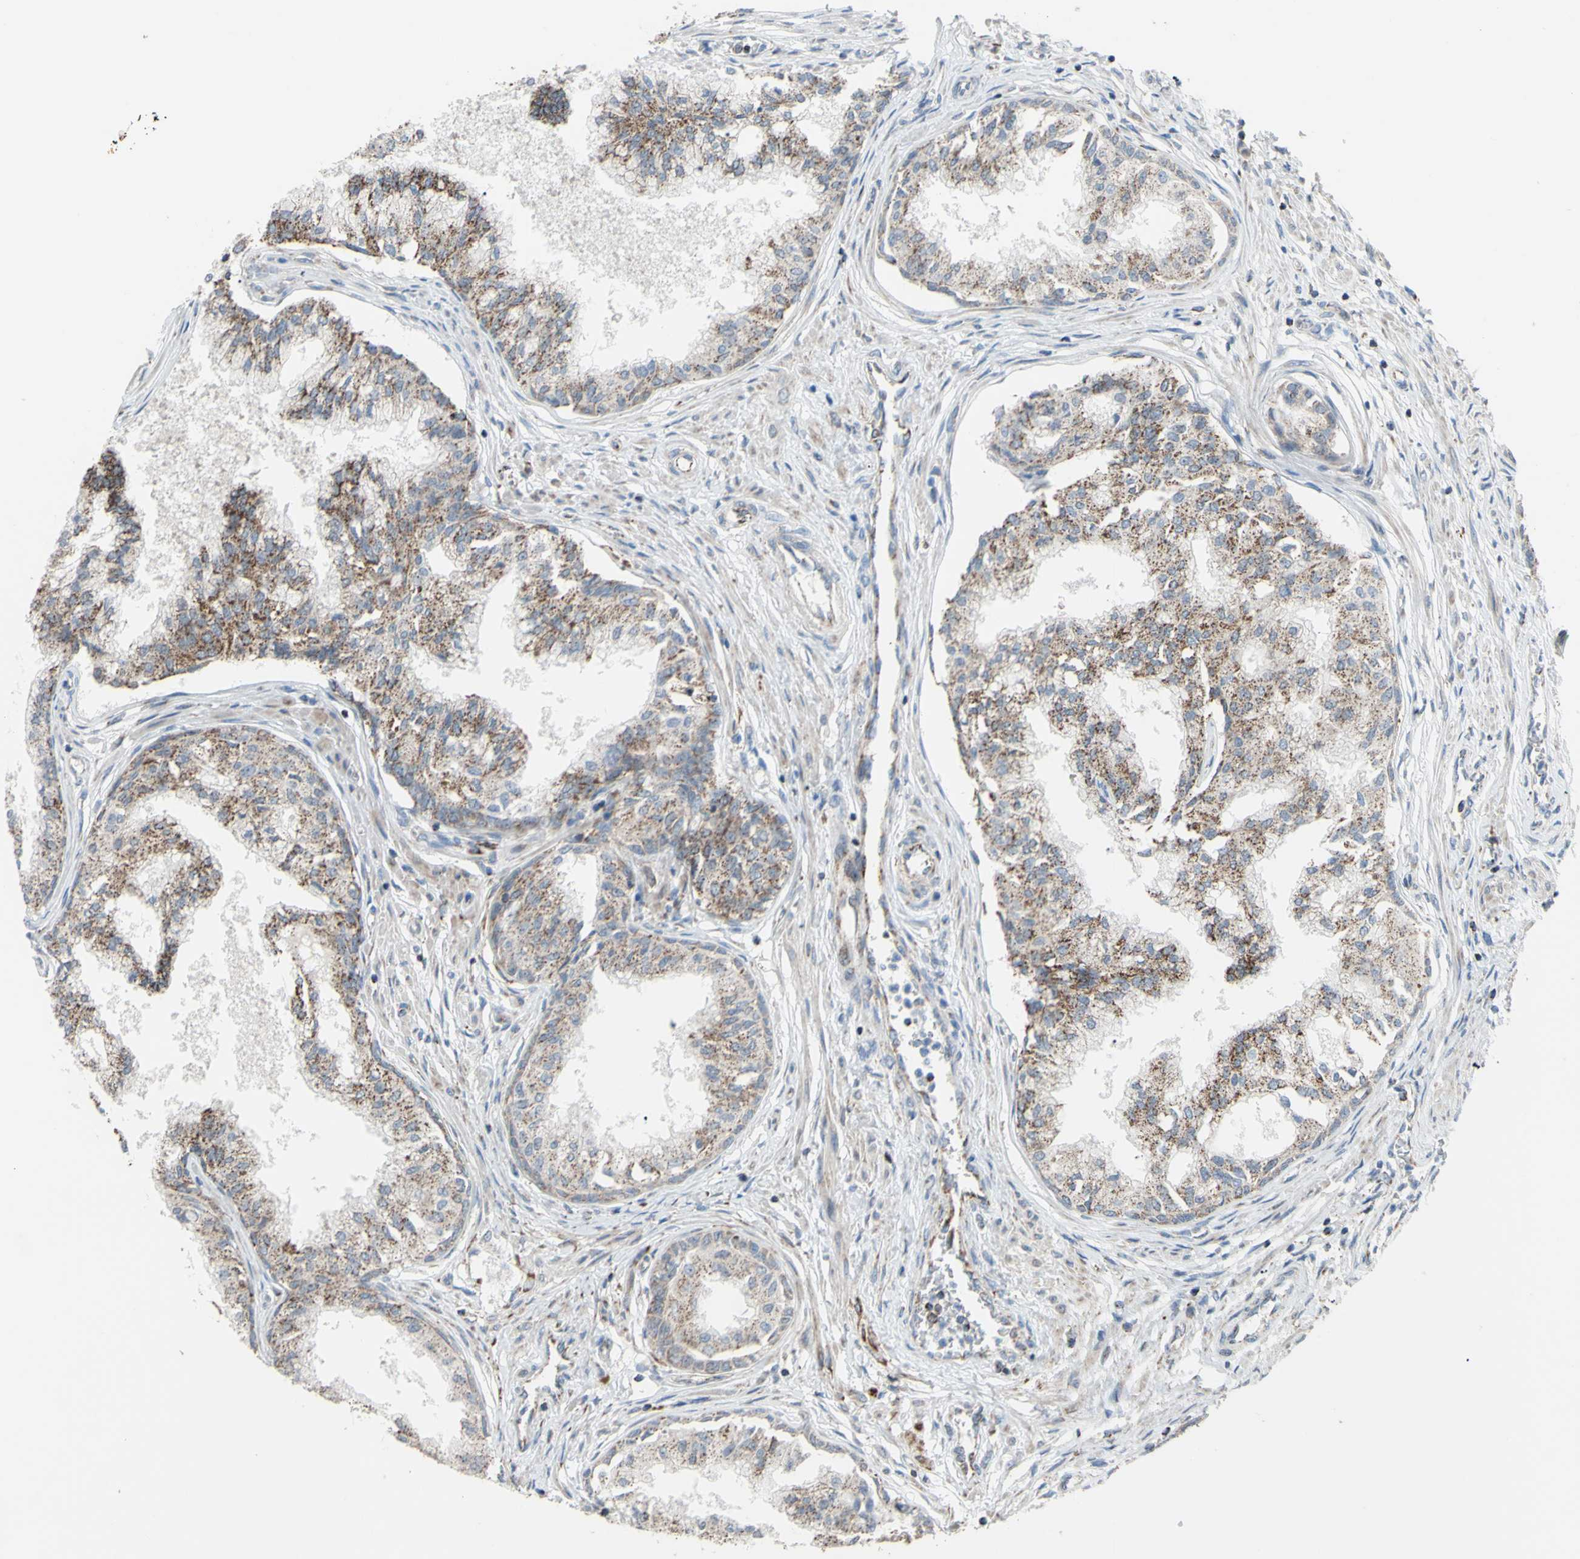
{"staining": {"intensity": "moderate", "quantity": ">75%", "location": "cytoplasmic/membranous"}, "tissue": "prostate", "cell_type": "Glandular cells", "image_type": "normal", "snomed": [{"axis": "morphology", "description": "Normal tissue, NOS"}, {"axis": "topography", "description": "Prostate"}, {"axis": "topography", "description": "Seminal veicle"}], "caption": "Immunohistochemical staining of unremarkable prostate shows >75% levels of moderate cytoplasmic/membranous protein staining in approximately >75% of glandular cells.", "gene": "GLT8D1", "patient": {"sex": "male", "age": 60}}